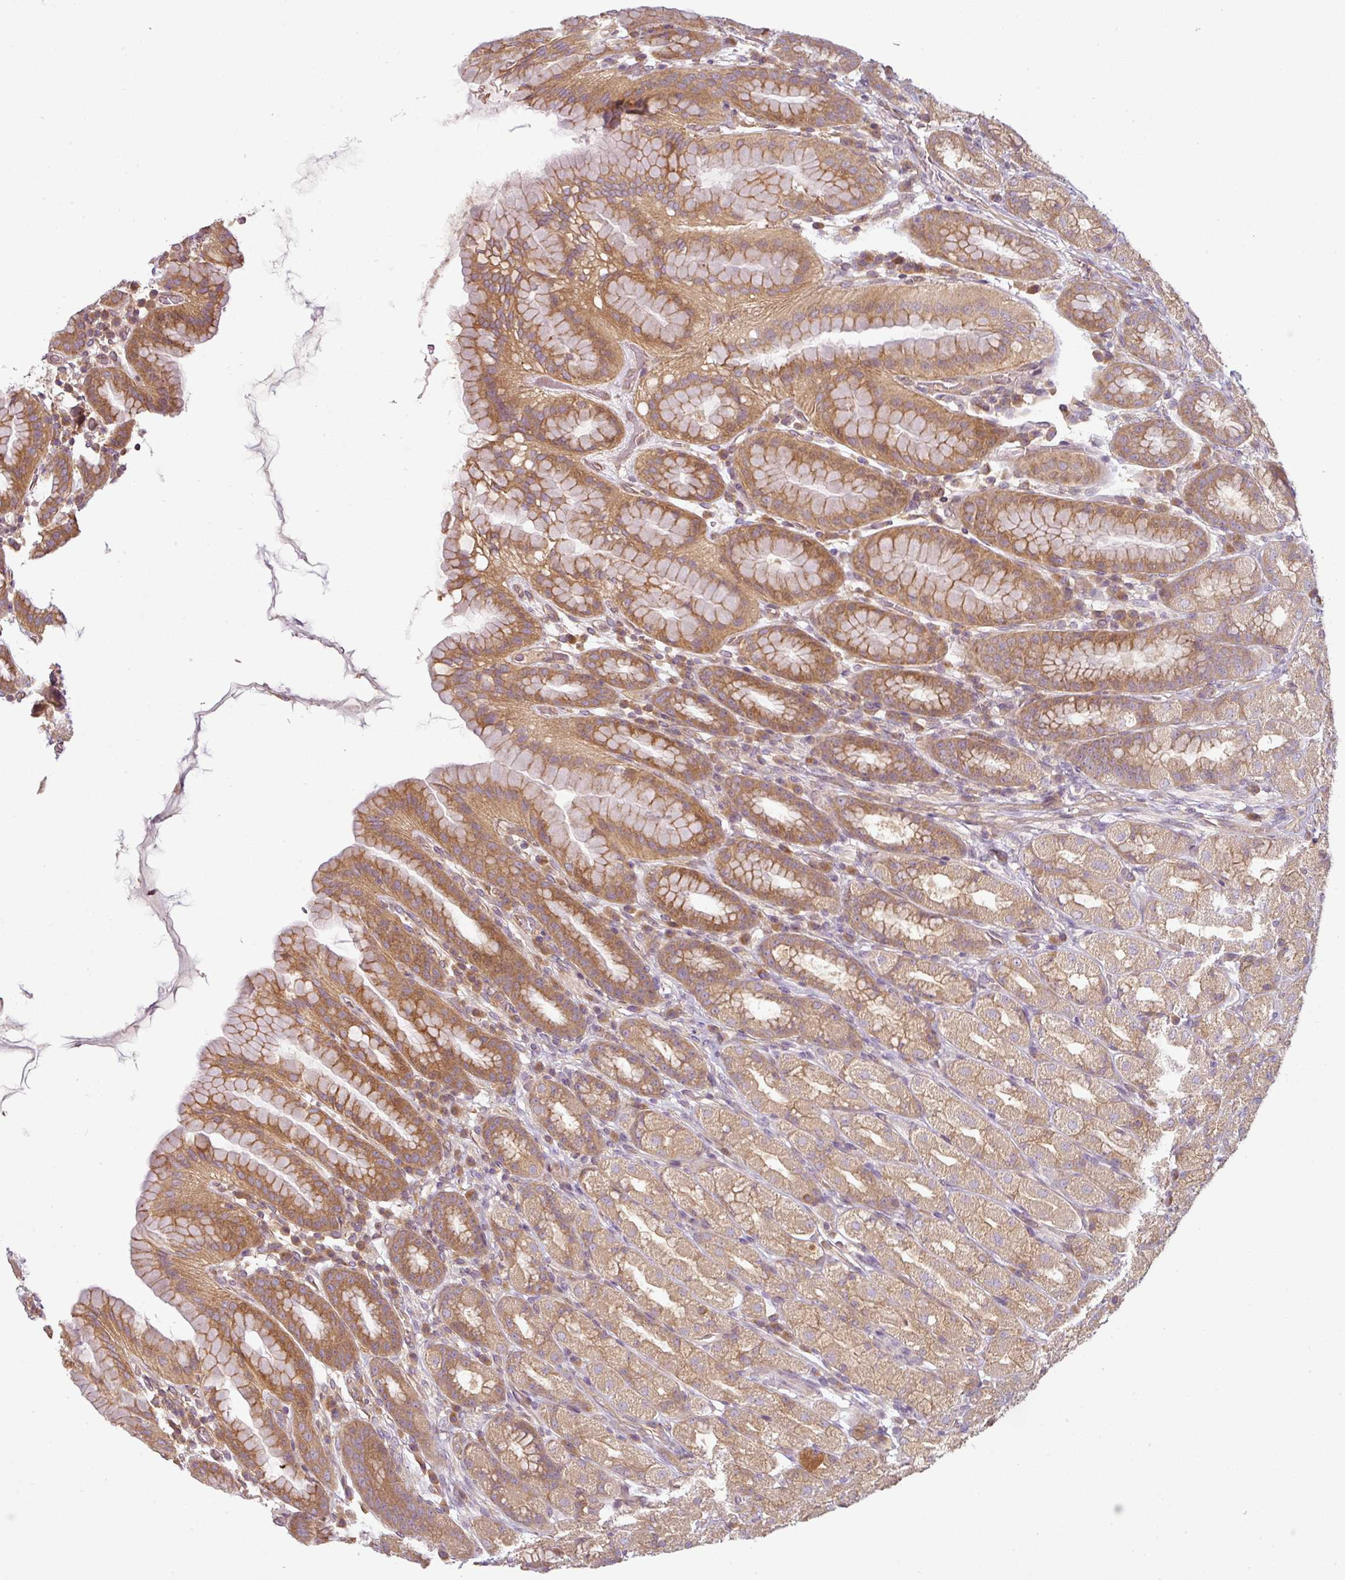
{"staining": {"intensity": "moderate", "quantity": ">75%", "location": "cytoplasmic/membranous"}, "tissue": "stomach", "cell_type": "Glandular cells", "image_type": "normal", "snomed": [{"axis": "morphology", "description": "Normal tissue, NOS"}, {"axis": "topography", "description": "Stomach, upper"}, {"axis": "topography", "description": "Stomach"}], "caption": "Immunohistochemical staining of unremarkable stomach reveals moderate cytoplasmic/membranous protein staining in approximately >75% of glandular cells. The protein is shown in brown color, while the nuclei are stained blue.", "gene": "RNF31", "patient": {"sex": "male", "age": 68}}